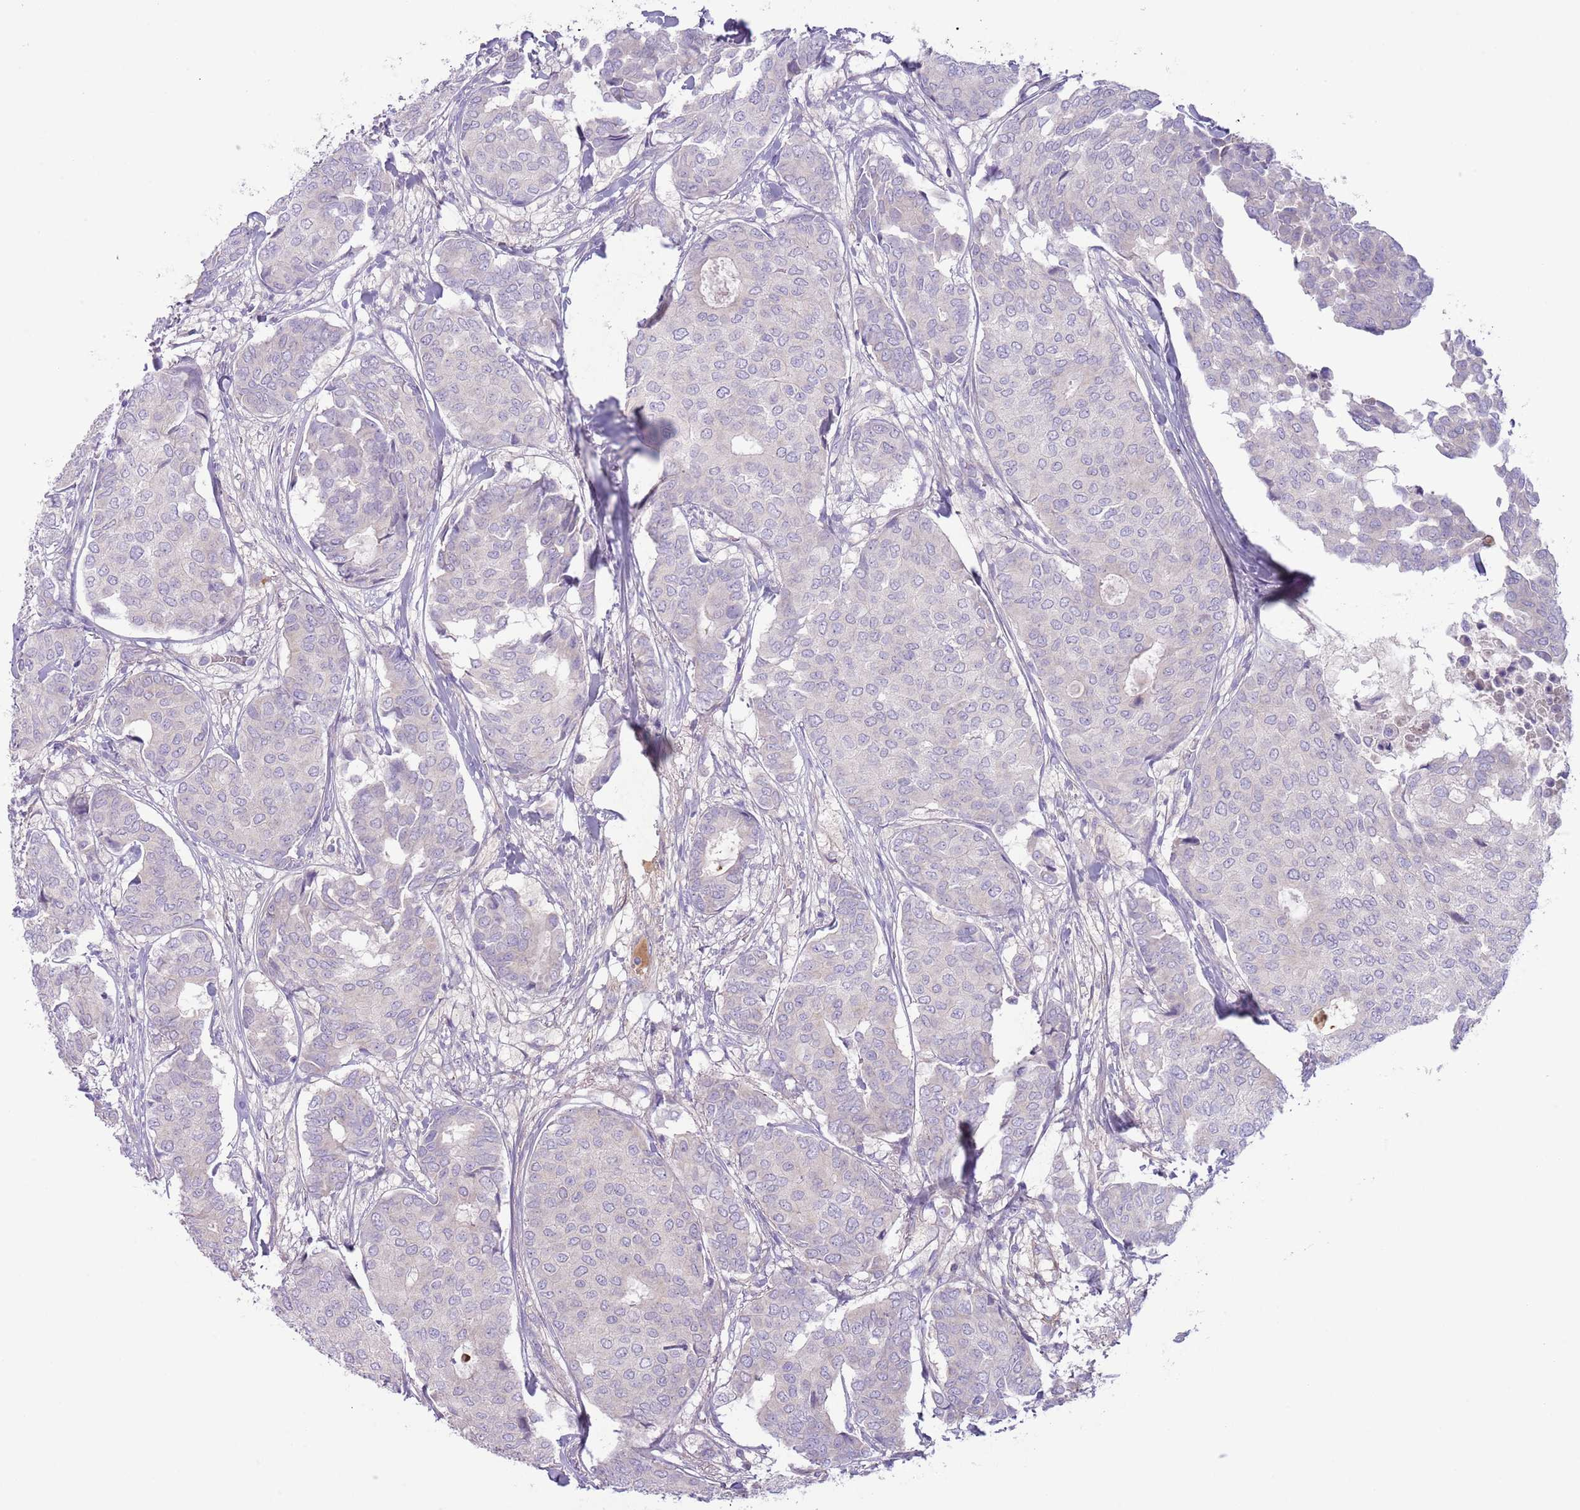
{"staining": {"intensity": "negative", "quantity": "none", "location": "none"}, "tissue": "breast cancer", "cell_type": "Tumor cells", "image_type": "cancer", "snomed": [{"axis": "morphology", "description": "Duct carcinoma"}, {"axis": "topography", "description": "Breast"}], "caption": "DAB (3,3'-diaminobenzidine) immunohistochemical staining of breast intraductal carcinoma reveals no significant staining in tumor cells. (Brightfield microscopy of DAB immunohistochemistry (IHC) at high magnification).", "gene": "CFH", "patient": {"sex": "female", "age": 75}}